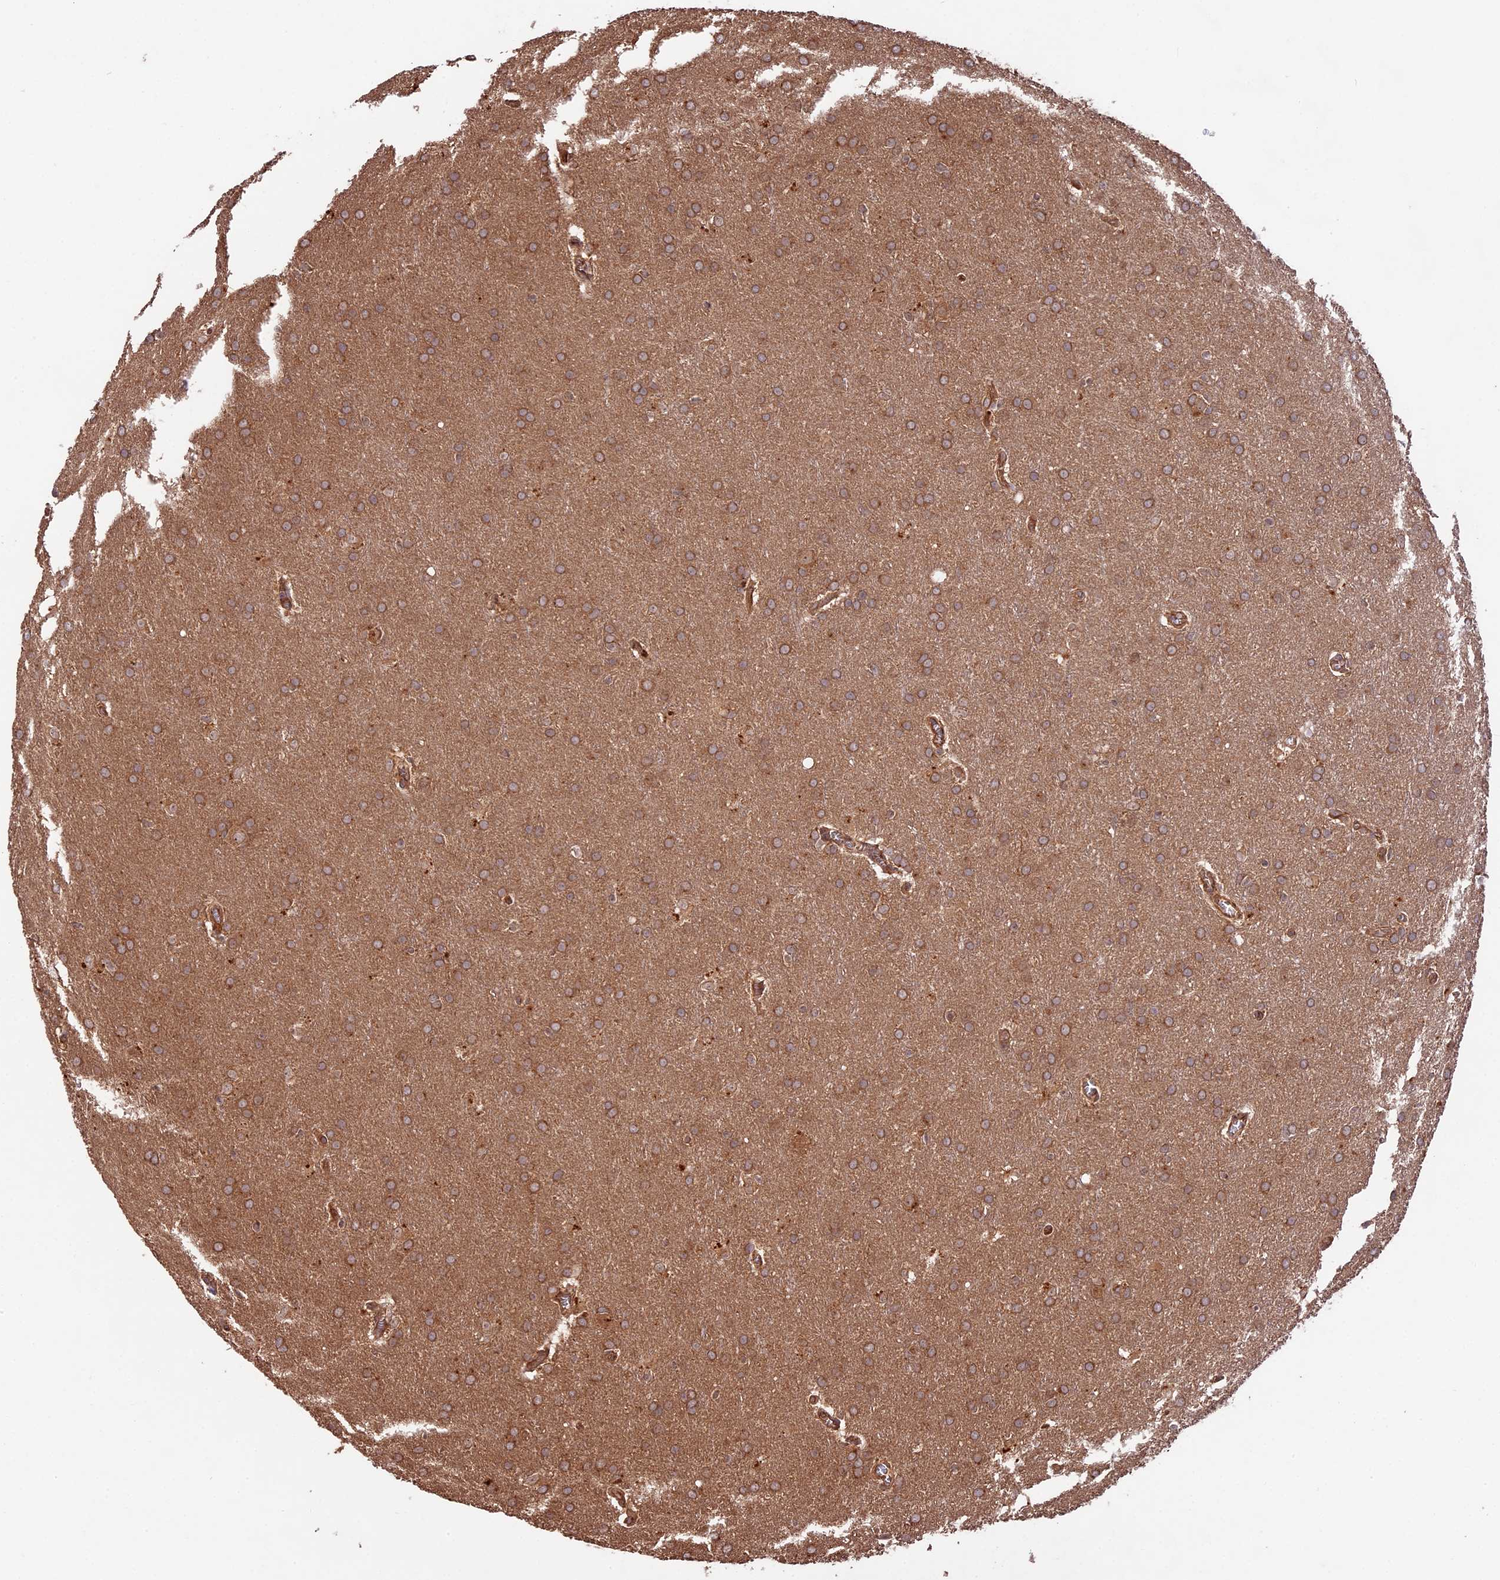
{"staining": {"intensity": "moderate", "quantity": ">75%", "location": "cytoplasmic/membranous"}, "tissue": "glioma", "cell_type": "Tumor cells", "image_type": "cancer", "snomed": [{"axis": "morphology", "description": "Glioma, malignant, Low grade"}, {"axis": "topography", "description": "Brain"}], "caption": "Approximately >75% of tumor cells in glioma display moderate cytoplasmic/membranous protein positivity as visualized by brown immunohistochemical staining.", "gene": "CHAC1", "patient": {"sex": "female", "age": 32}}